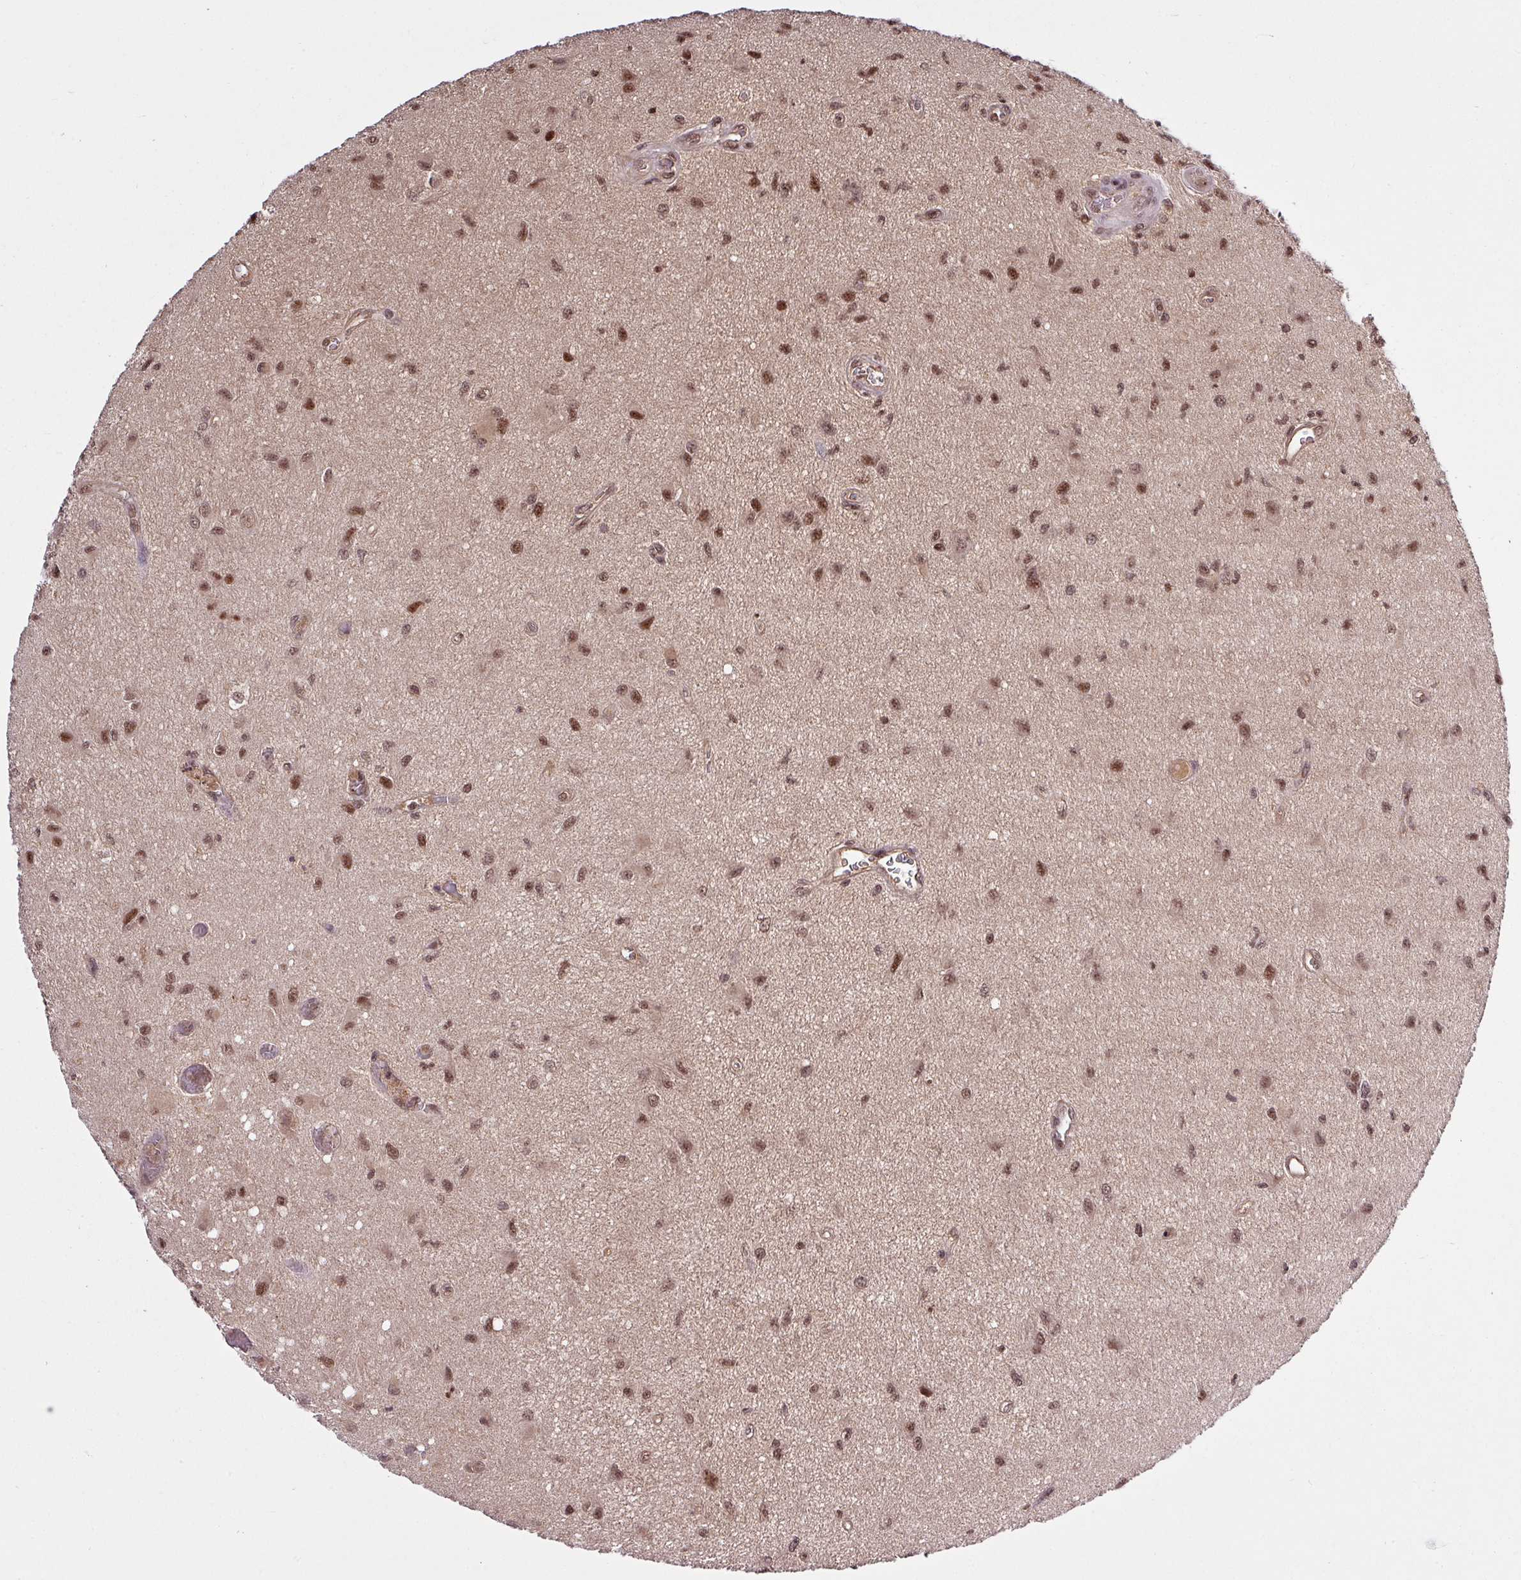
{"staining": {"intensity": "moderate", "quantity": ">75%", "location": "nuclear"}, "tissue": "glioma", "cell_type": "Tumor cells", "image_type": "cancer", "snomed": [{"axis": "morphology", "description": "Glioma, malignant, High grade"}, {"axis": "topography", "description": "Brain"}], "caption": "The histopathology image demonstrates staining of glioma, revealing moderate nuclear protein staining (brown color) within tumor cells.", "gene": "ITPKC", "patient": {"sex": "male", "age": 67}}